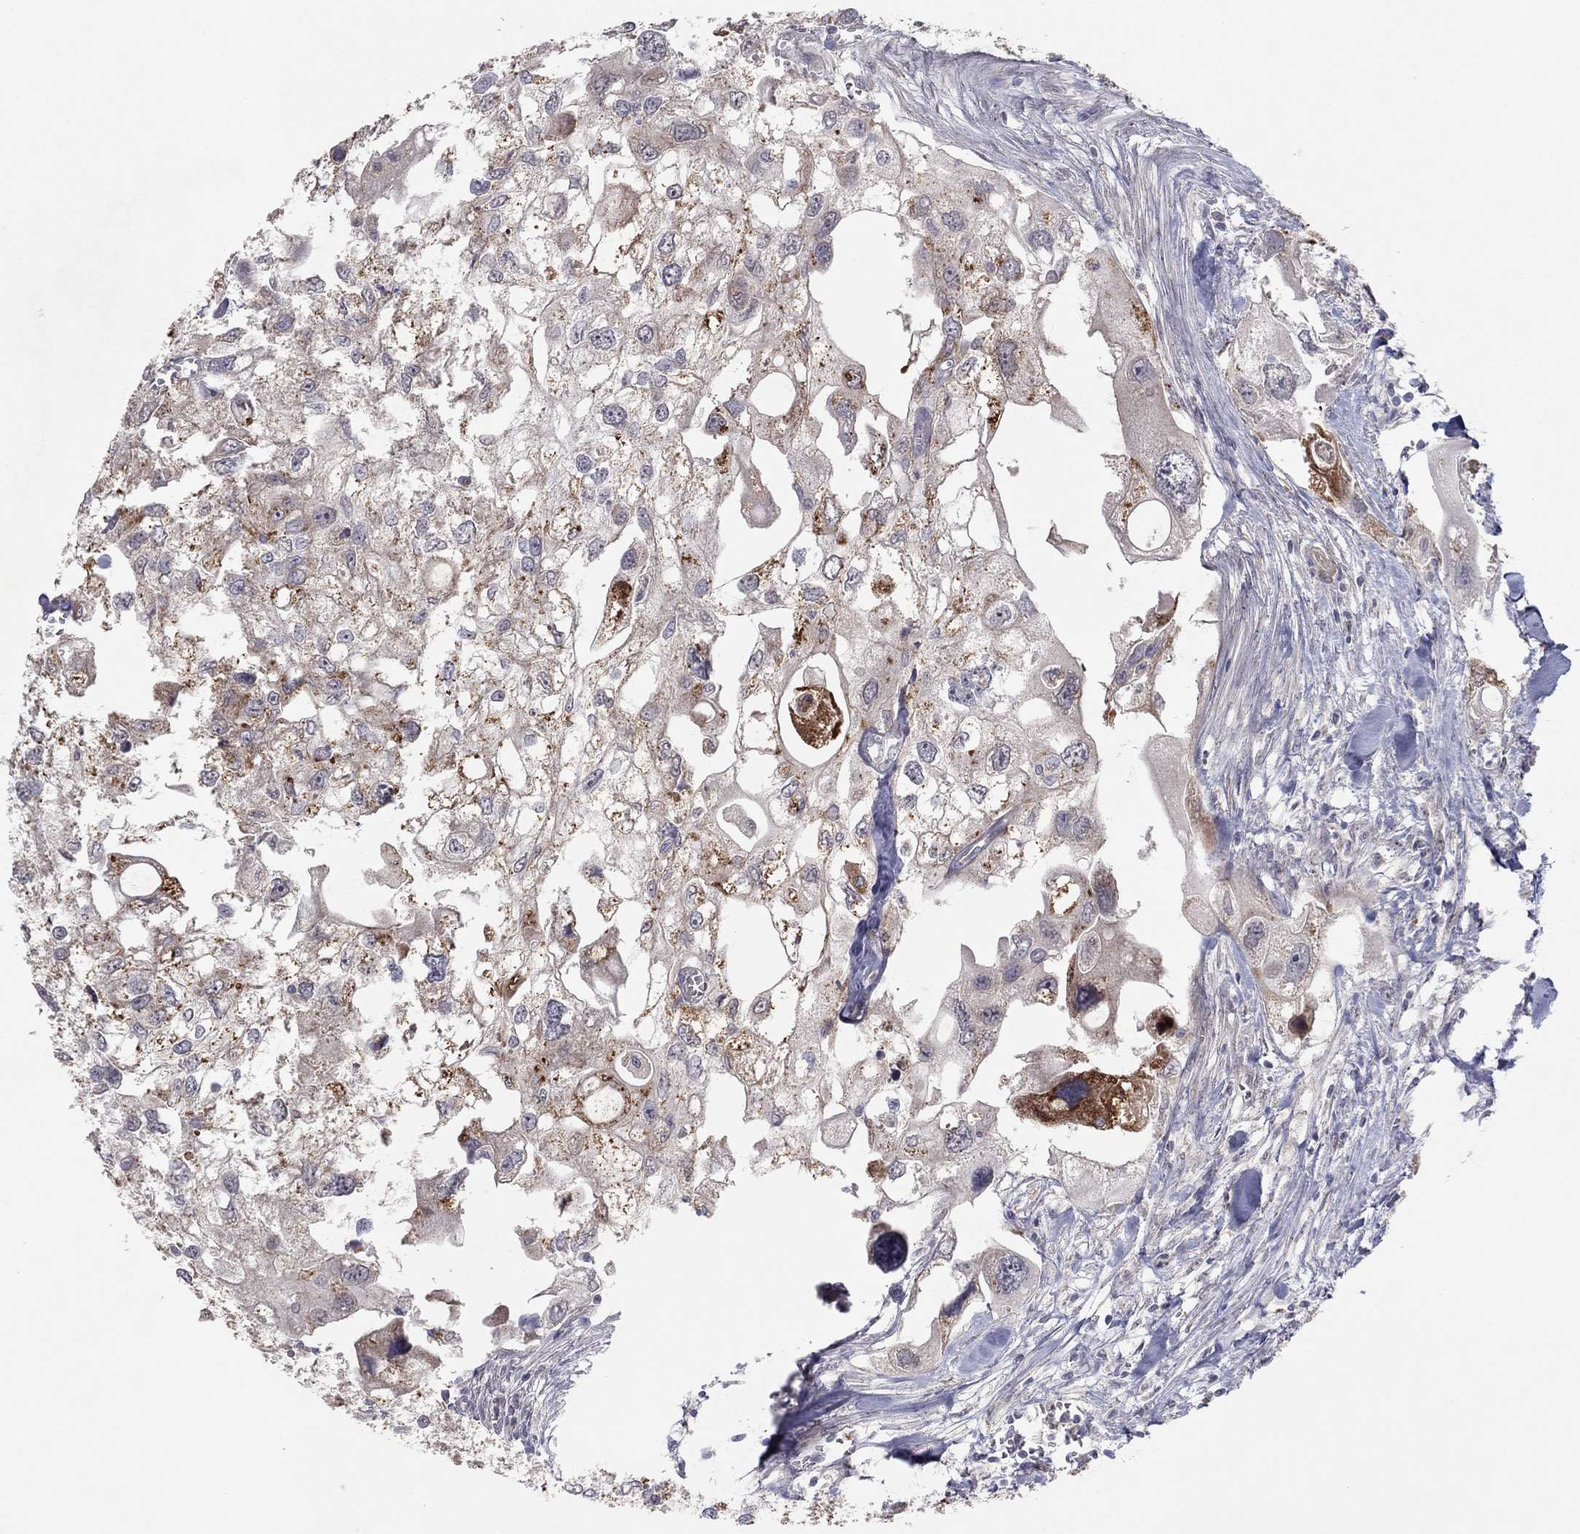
{"staining": {"intensity": "moderate", "quantity": "<25%", "location": "cytoplasmic/membranous"}, "tissue": "urothelial cancer", "cell_type": "Tumor cells", "image_type": "cancer", "snomed": [{"axis": "morphology", "description": "Urothelial carcinoma, High grade"}, {"axis": "topography", "description": "Urinary bladder"}], "caption": "IHC histopathology image of human urothelial cancer stained for a protein (brown), which exhibits low levels of moderate cytoplasmic/membranous positivity in approximately <25% of tumor cells.", "gene": "CRACDL", "patient": {"sex": "male", "age": 59}}